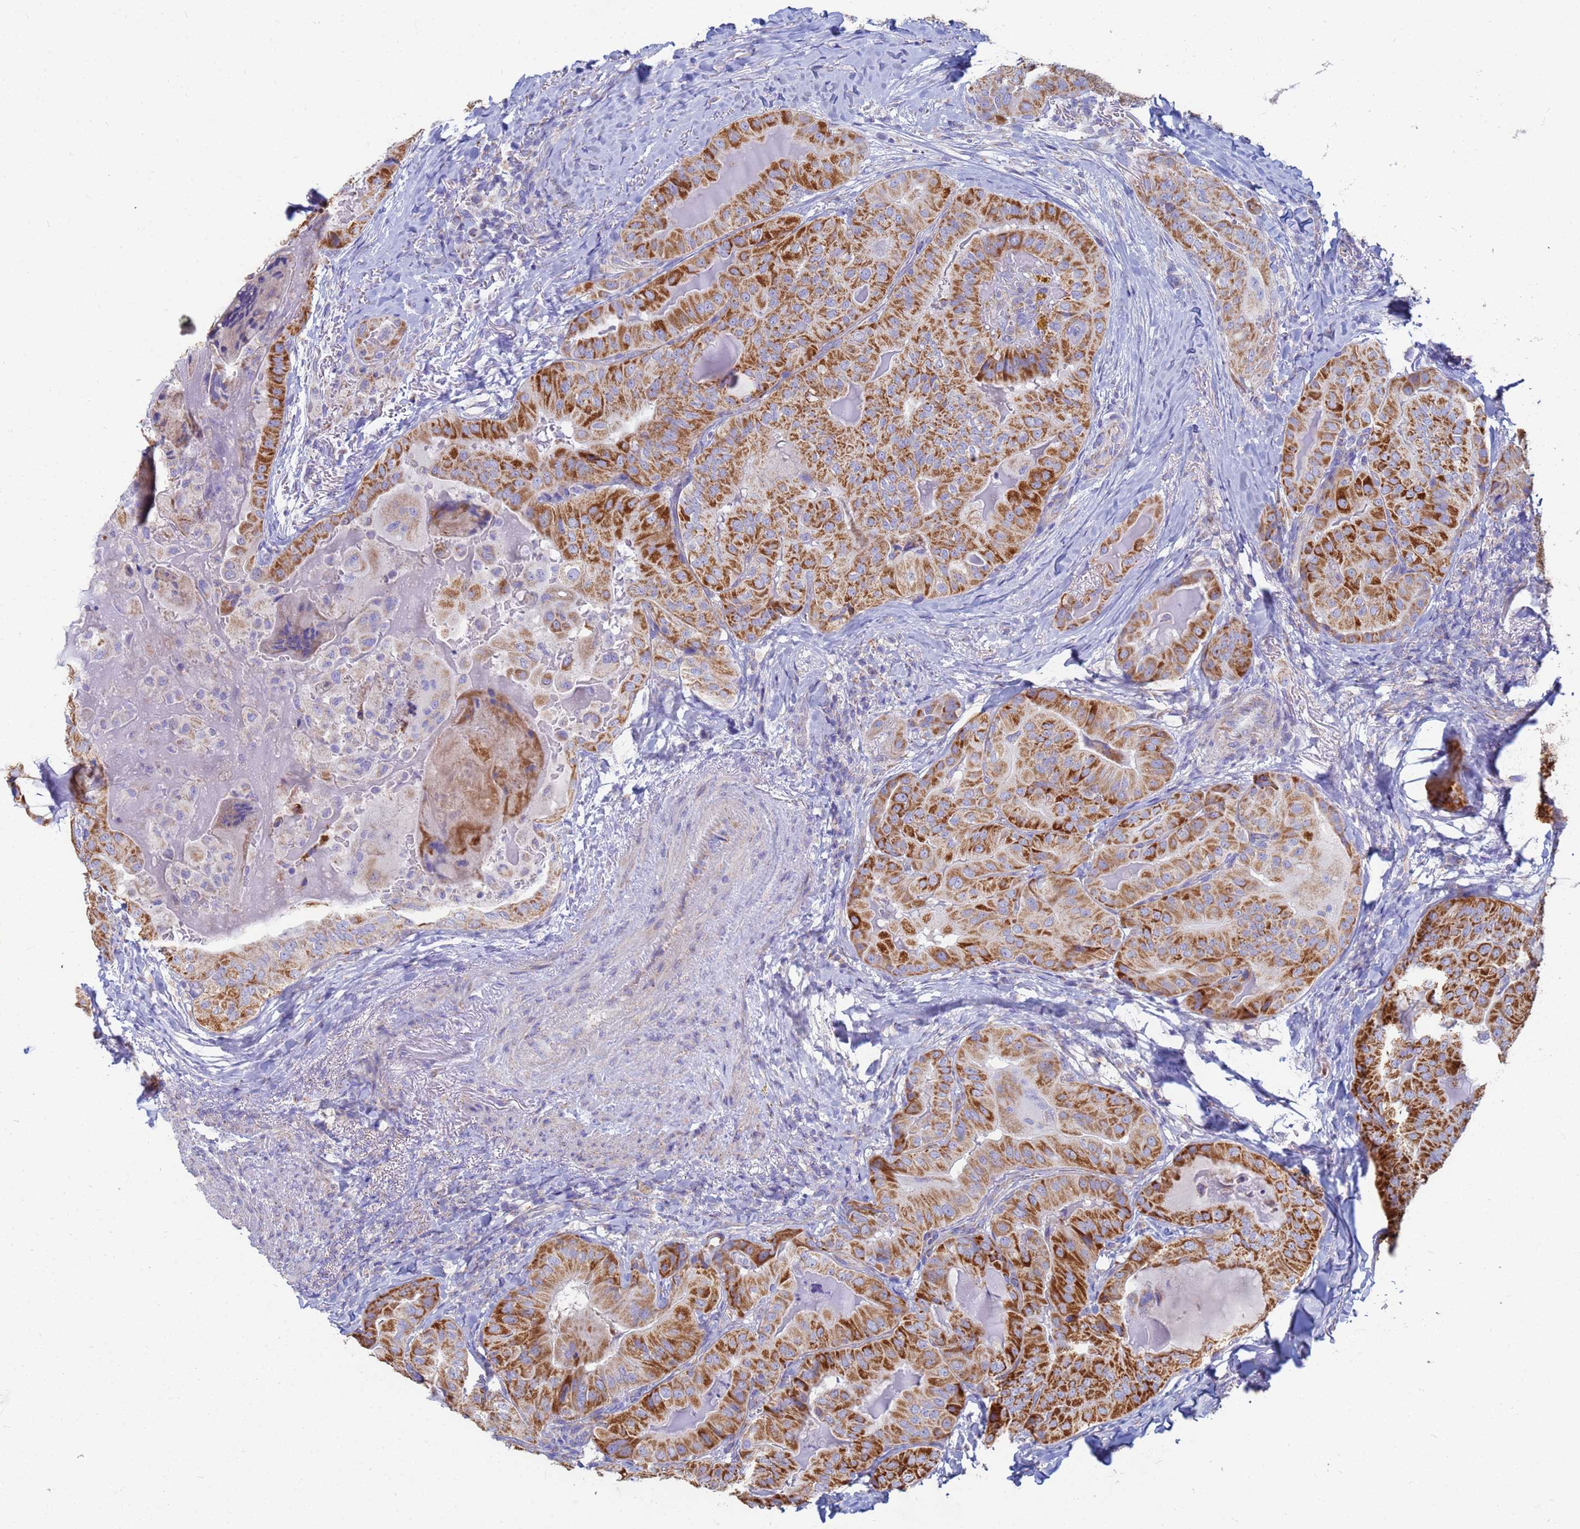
{"staining": {"intensity": "strong", "quantity": ">75%", "location": "cytoplasmic/membranous"}, "tissue": "thyroid cancer", "cell_type": "Tumor cells", "image_type": "cancer", "snomed": [{"axis": "morphology", "description": "Papillary adenocarcinoma, NOS"}, {"axis": "topography", "description": "Thyroid gland"}], "caption": "Protein staining of thyroid papillary adenocarcinoma tissue exhibits strong cytoplasmic/membranous staining in about >75% of tumor cells.", "gene": "UQCRH", "patient": {"sex": "female", "age": 68}}